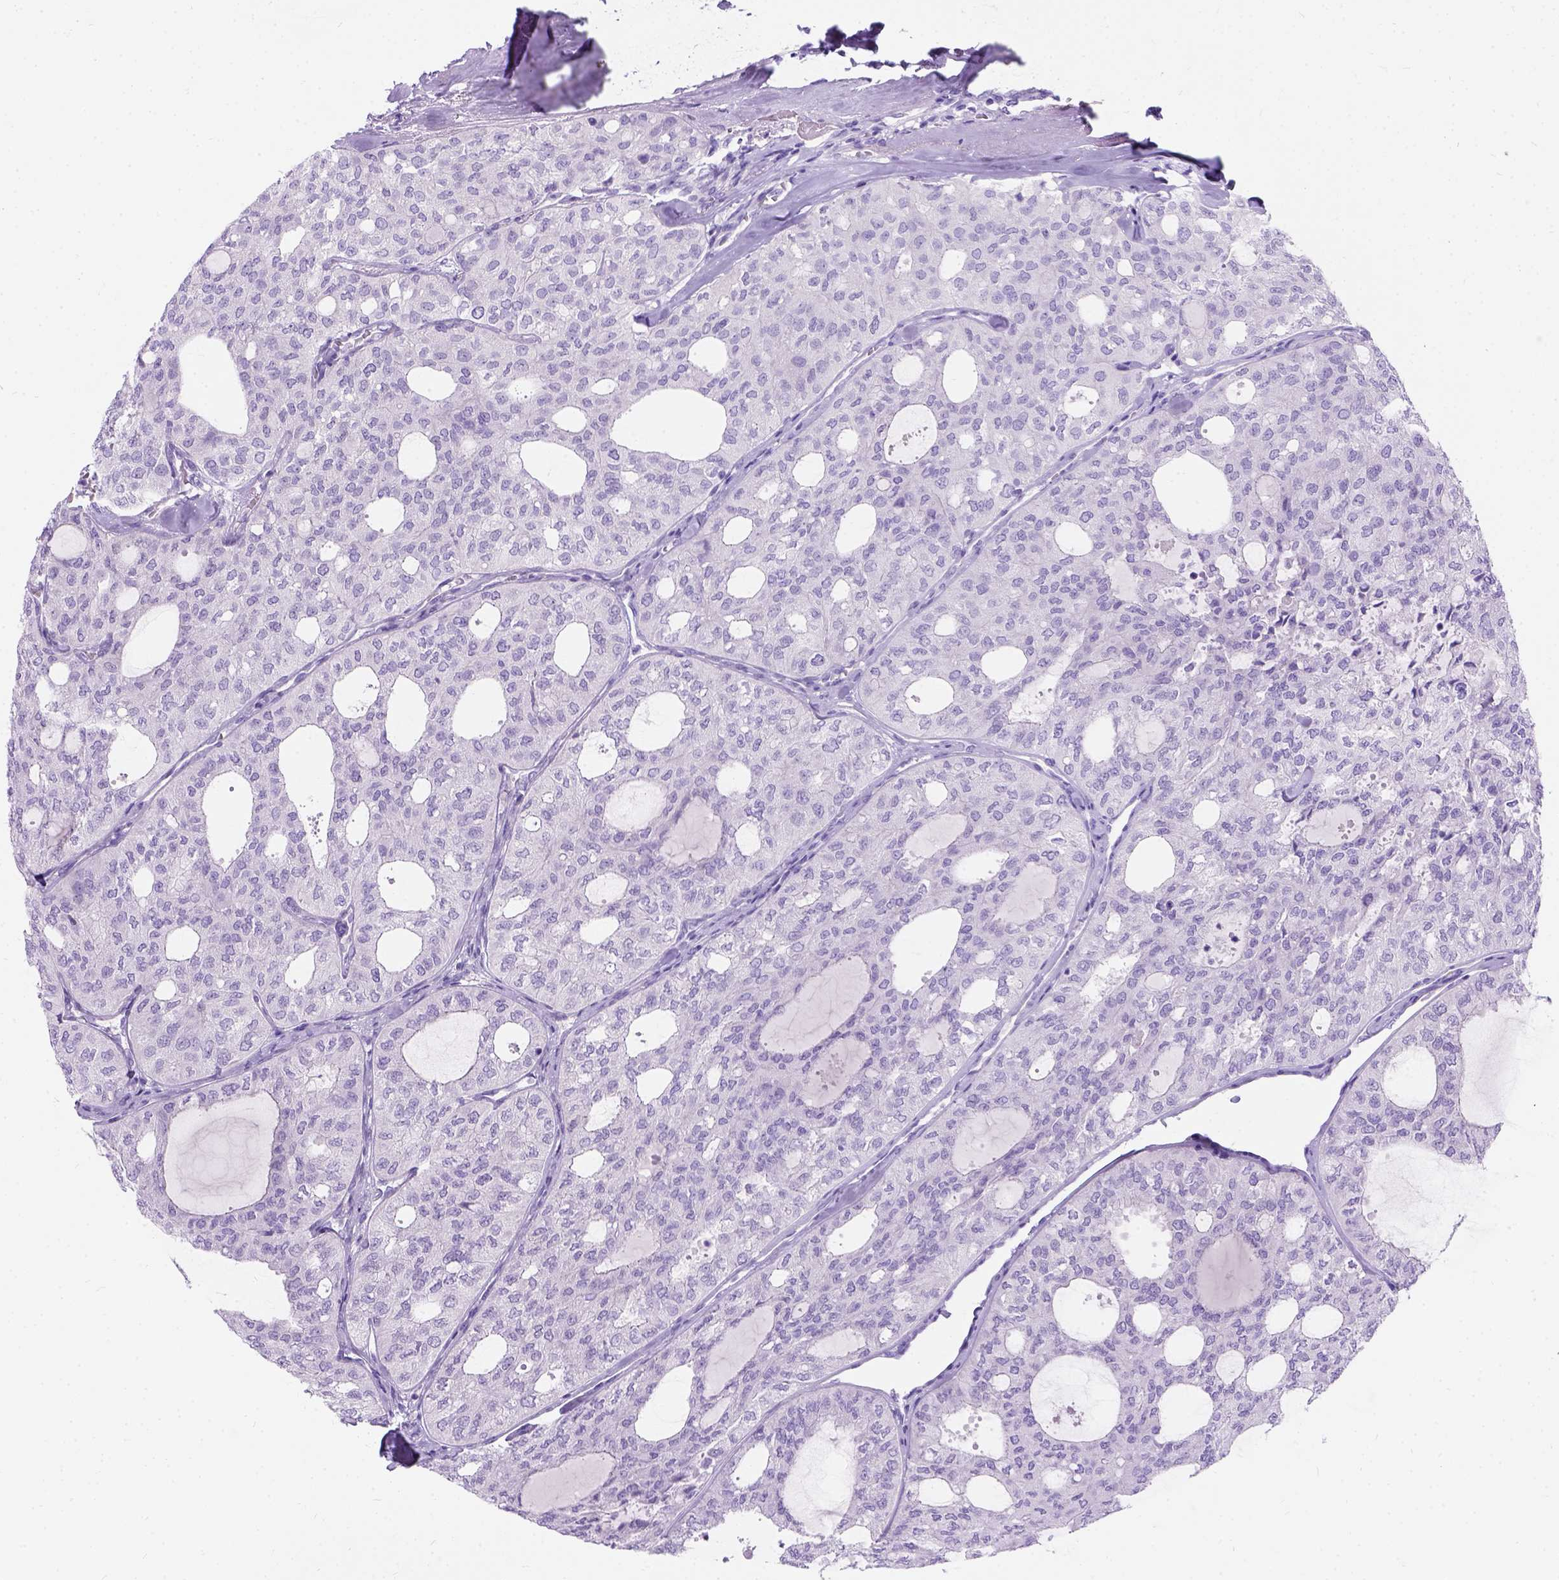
{"staining": {"intensity": "negative", "quantity": "none", "location": "none"}, "tissue": "thyroid cancer", "cell_type": "Tumor cells", "image_type": "cancer", "snomed": [{"axis": "morphology", "description": "Follicular adenoma carcinoma, NOS"}, {"axis": "topography", "description": "Thyroid gland"}], "caption": "High power microscopy histopathology image of an IHC photomicrograph of follicular adenoma carcinoma (thyroid), revealing no significant positivity in tumor cells. (DAB IHC visualized using brightfield microscopy, high magnification).", "gene": "C7orf57", "patient": {"sex": "male", "age": 75}}